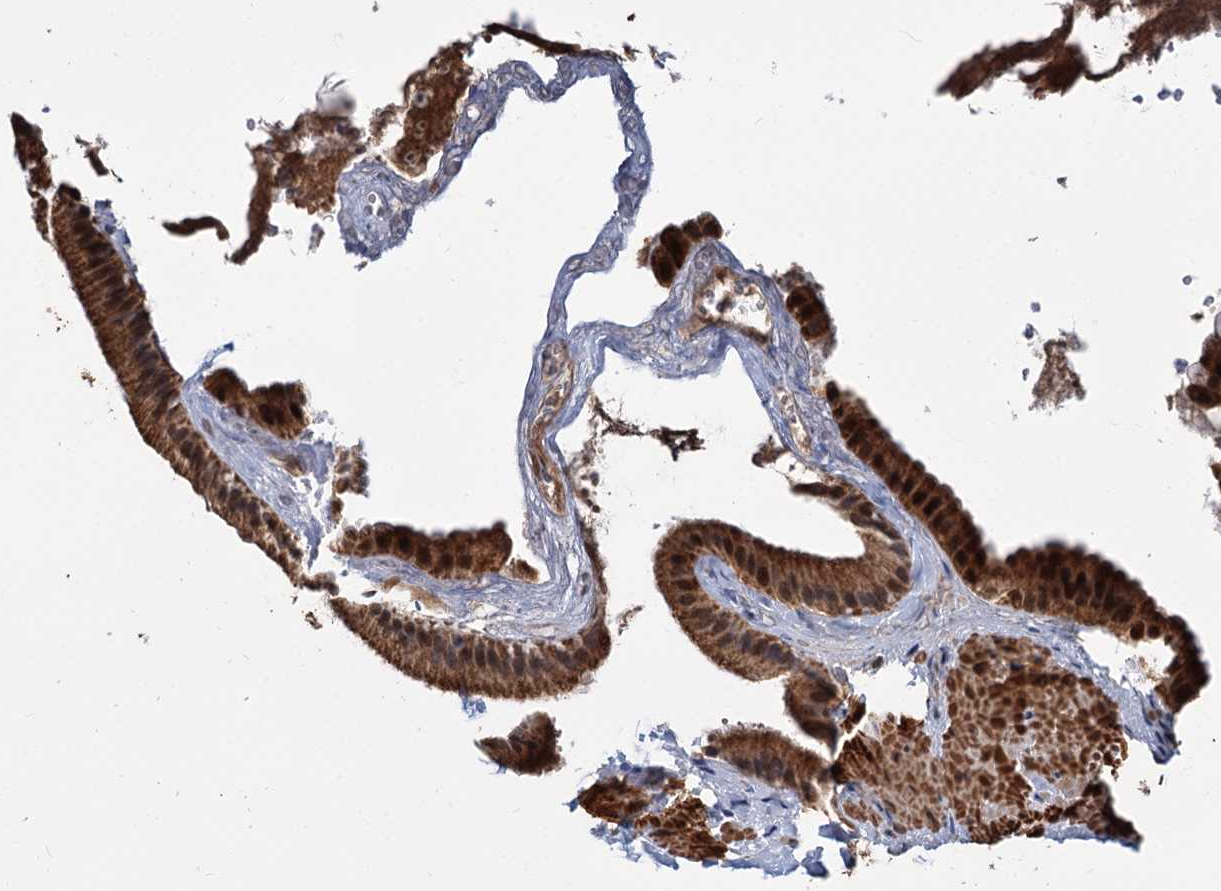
{"staining": {"intensity": "strong", "quantity": ">75%", "location": "cytoplasmic/membranous,nuclear"}, "tissue": "gallbladder", "cell_type": "Glandular cells", "image_type": "normal", "snomed": [{"axis": "morphology", "description": "Normal tissue, NOS"}, {"axis": "topography", "description": "Gallbladder"}], "caption": "This micrograph reveals immunohistochemistry (IHC) staining of normal gallbladder, with high strong cytoplasmic/membranous,nuclear staining in approximately >75% of glandular cells.", "gene": "ALKBH7", "patient": {"sex": "male", "age": 55}}